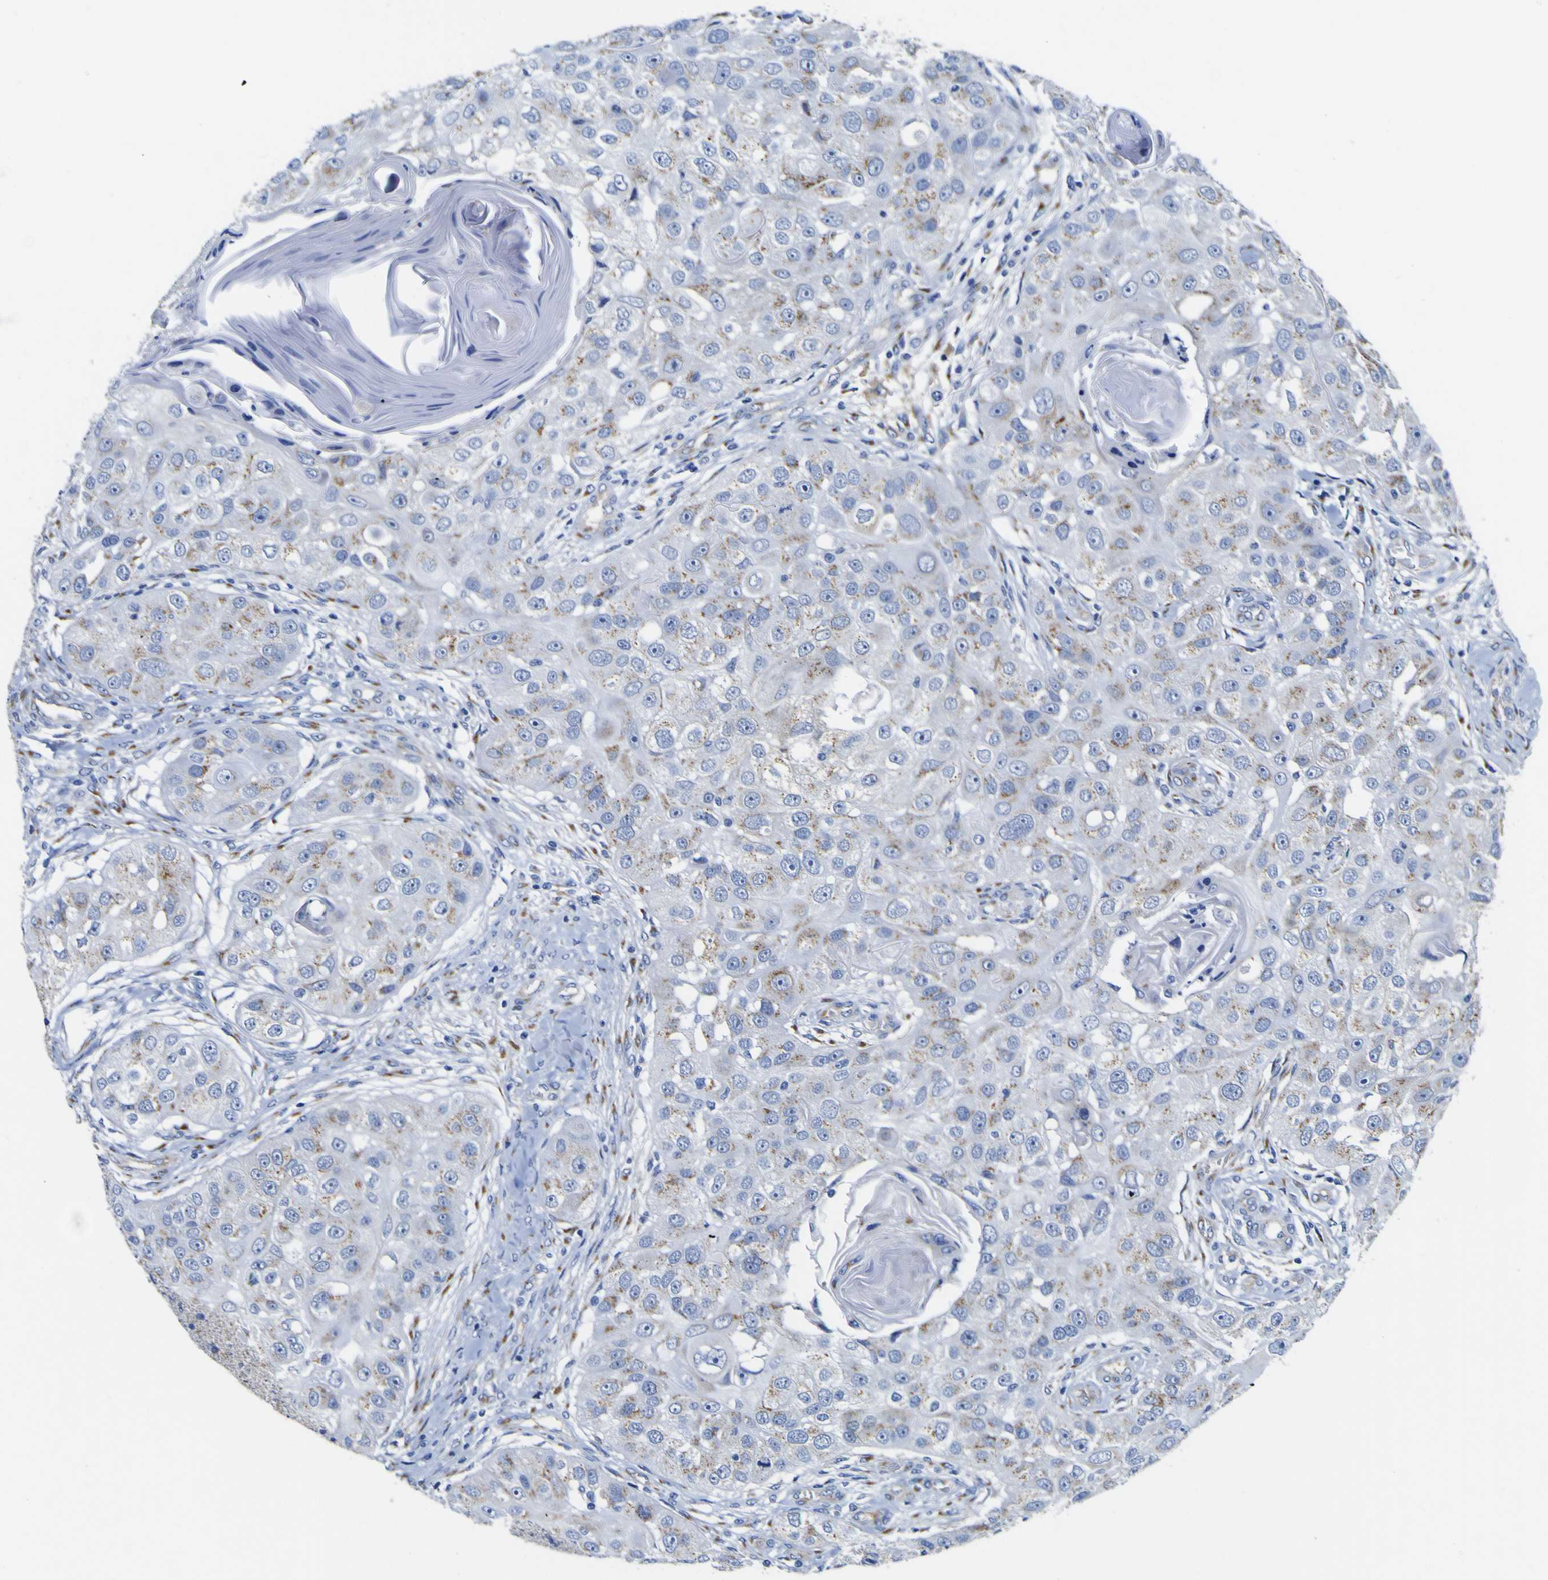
{"staining": {"intensity": "weak", "quantity": "25%-75%", "location": "cytoplasmic/membranous"}, "tissue": "head and neck cancer", "cell_type": "Tumor cells", "image_type": "cancer", "snomed": [{"axis": "morphology", "description": "Normal tissue, NOS"}, {"axis": "morphology", "description": "Squamous cell carcinoma, NOS"}, {"axis": "topography", "description": "Skeletal muscle"}, {"axis": "topography", "description": "Head-Neck"}], "caption": "Head and neck squamous cell carcinoma stained with a protein marker shows weak staining in tumor cells.", "gene": "GOLM1", "patient": {"sex": "male", "age": 51}}